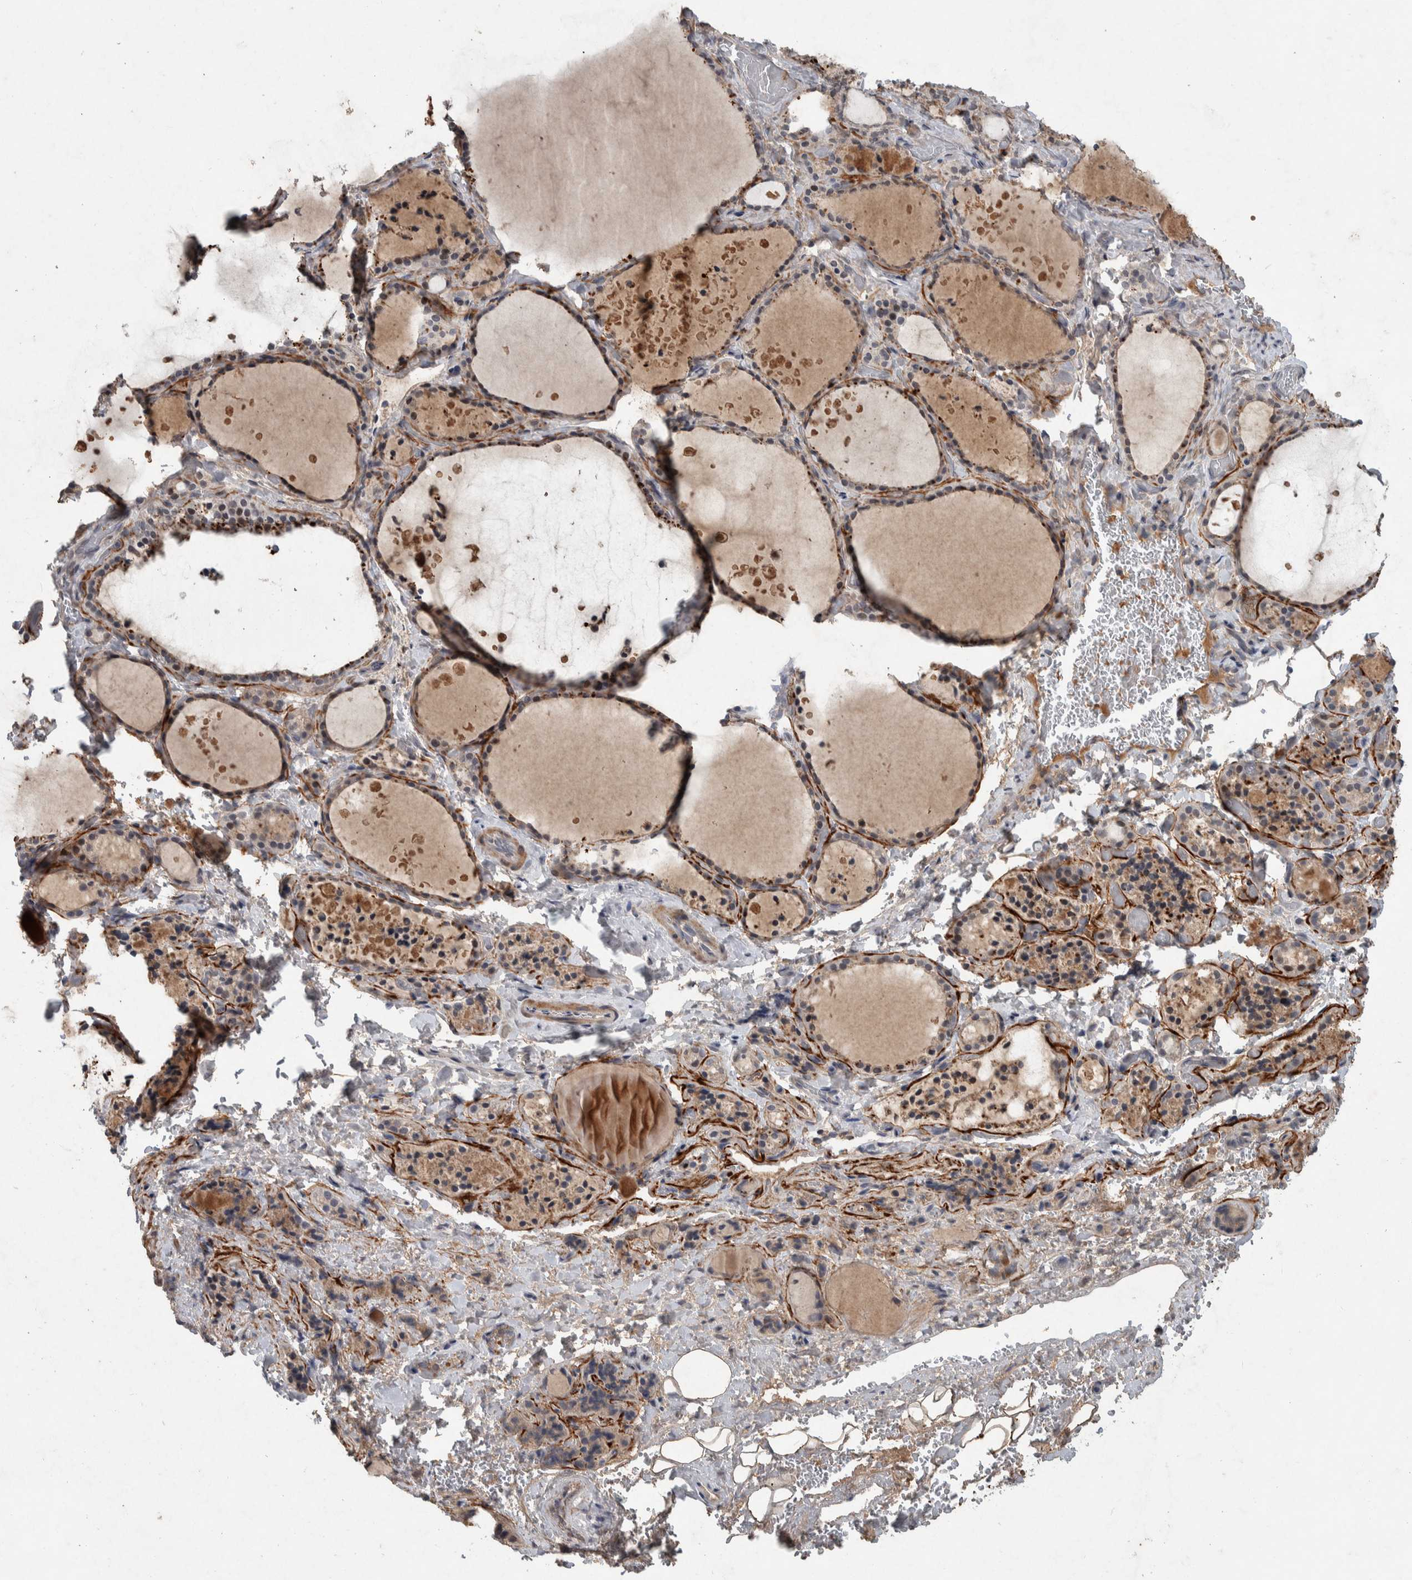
{"staining": {"intensity": "moderate", "quantity": "<25%", "location": "cytoplasmic/membranous"}, "tissue": "thyroid gland", "cell_type": "Glandular cells", "image_type": "normal", "snomed": [{"axis": "morphology", "description": "Normal tissue, NOS"}, {"axis": "topography", "description": "Thyroid gland"}], "caption": "Immunohistochemistry (DAB) staining of normal human thyroid gland demonstrates moderate cytoplasmic/membranous protein positivity in approximately <25% of glandular cells.", "gene": "CHRM3", "patient": {"sex": "female", "age": 44}}